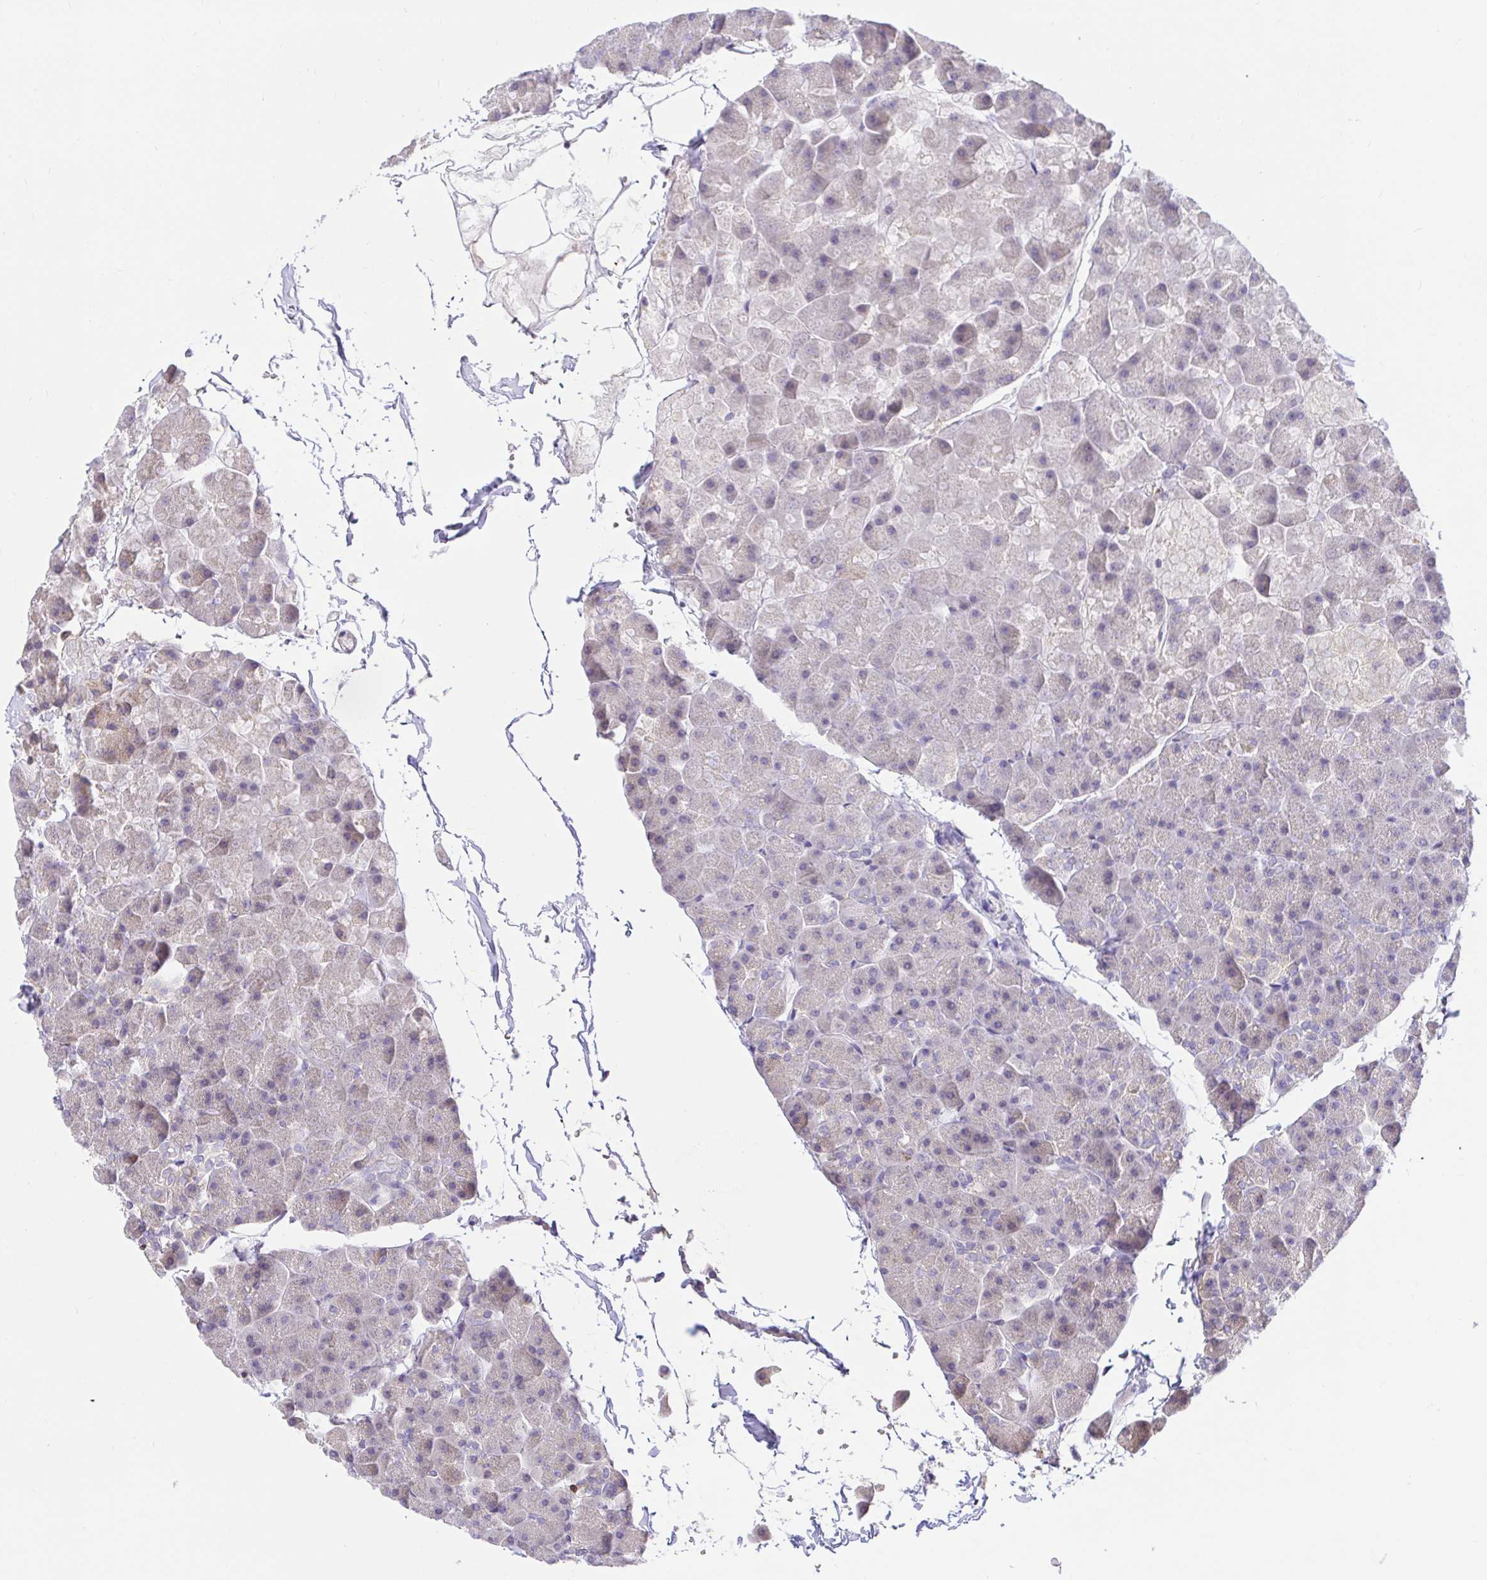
{"staining": {"intensity": "negative", "quantity": "none", "location": "none"}, "tissue": "pancreas", "cell_type": "Exocrine glandular cells", "image_type": "normal", "snomed": [{"axis": "morphology", "description": "Normal tissue, NOS"}, {"axis": "topography", "description": "Pancreas"}], "caption": "Photomicrograph shows no protein expression in exocrine glandular cells of unremarkable pancreas.", "gene": "SKAP1", "patient": {"sex": "male", "age": 35}}